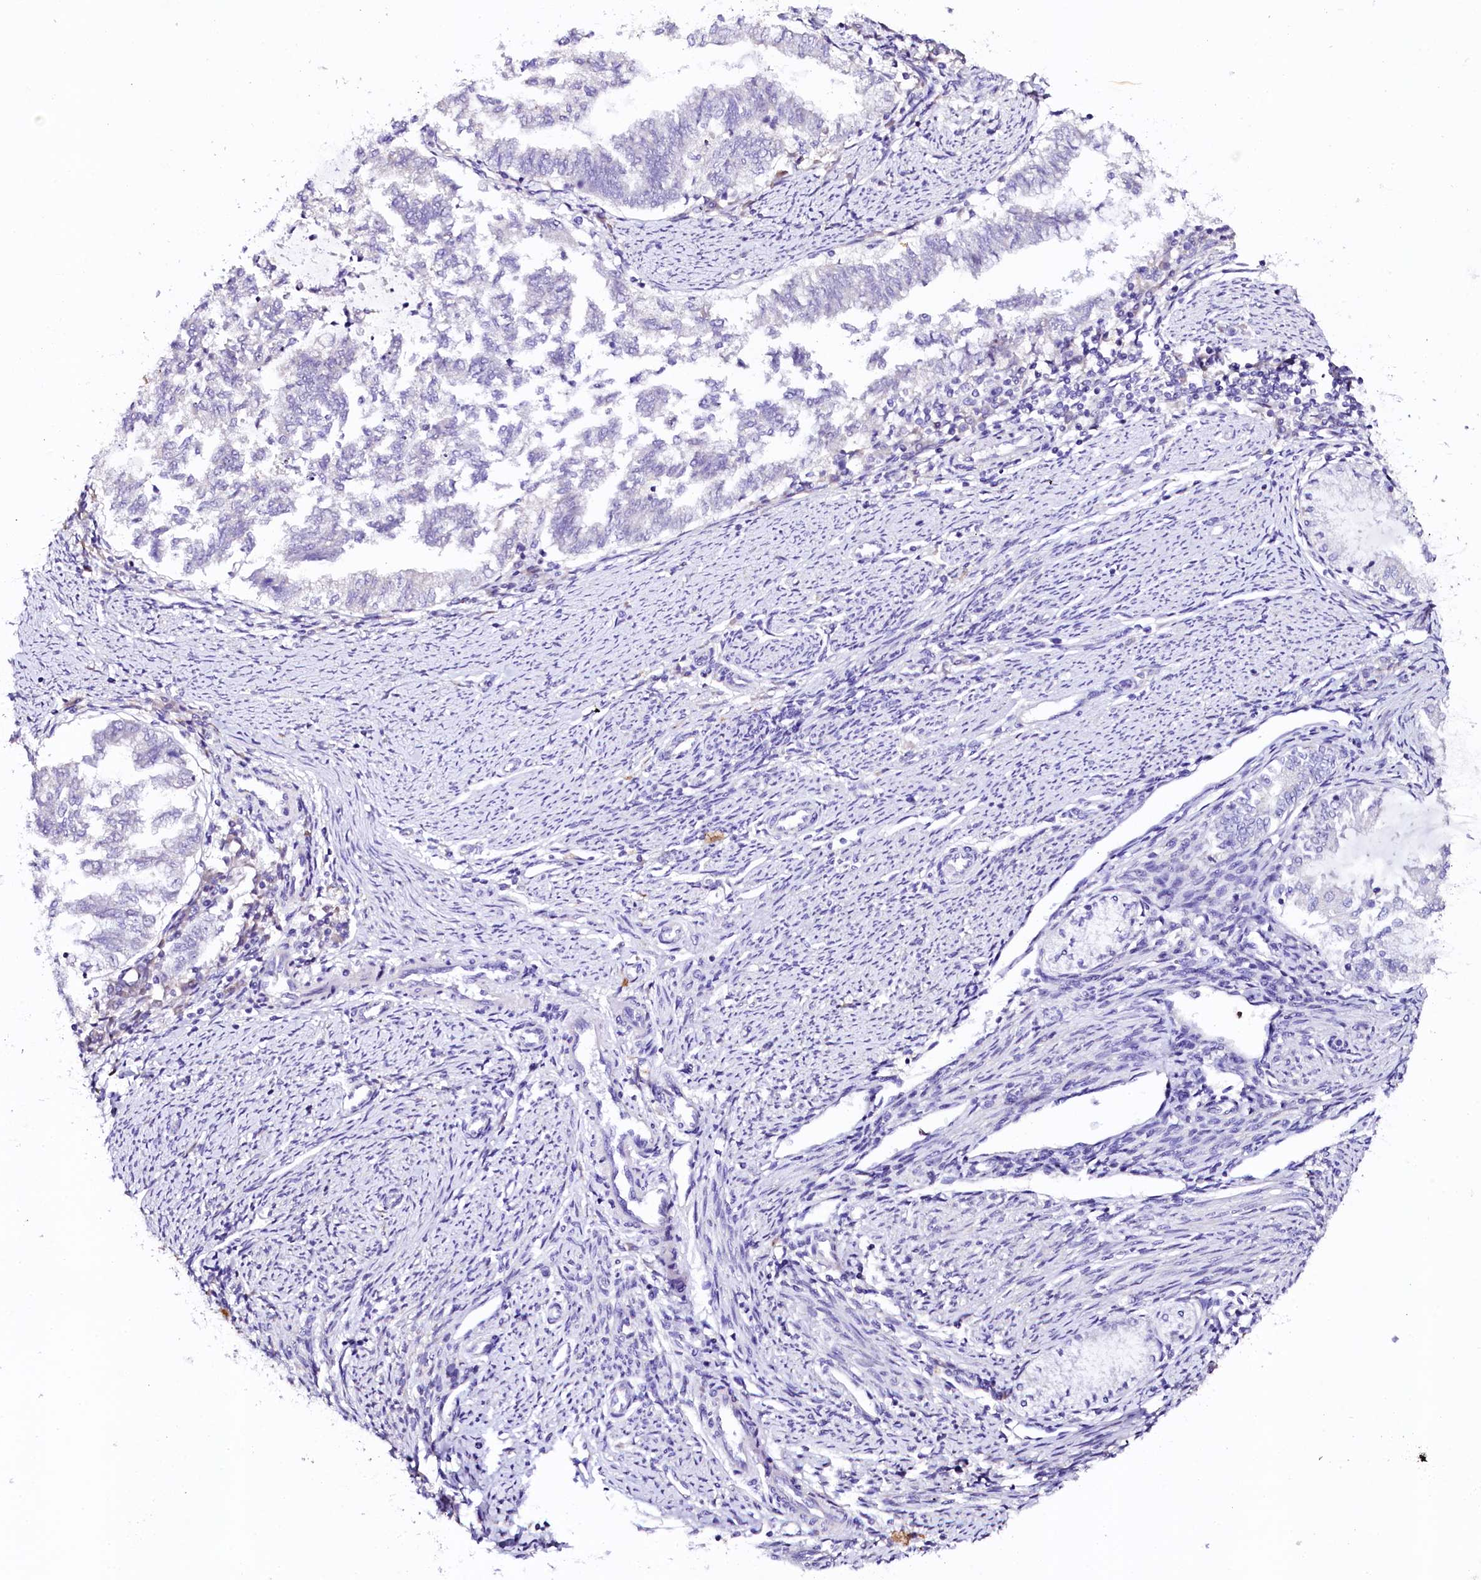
{"staining": {"intensity": "negative", "quantity": "none", "location": "none"}, "tissue": "endometrial cancer", "cell_type": "Tumor cells", "image_type": "cancer", "snomed": [{"axis": "morphology", "description": "Adenocarcinoma, NOS"}, {"axis": "topography", "description": "Endometrium"}], "caption": "This is a histopathology image of immunohistochemistry staining of adenocarcinoma (endometrial), which shows no staining in tumor cells. Nuclei are stained in blue.", "gene": "NAA16", "patient": {"sex": "female", "age": 79}}